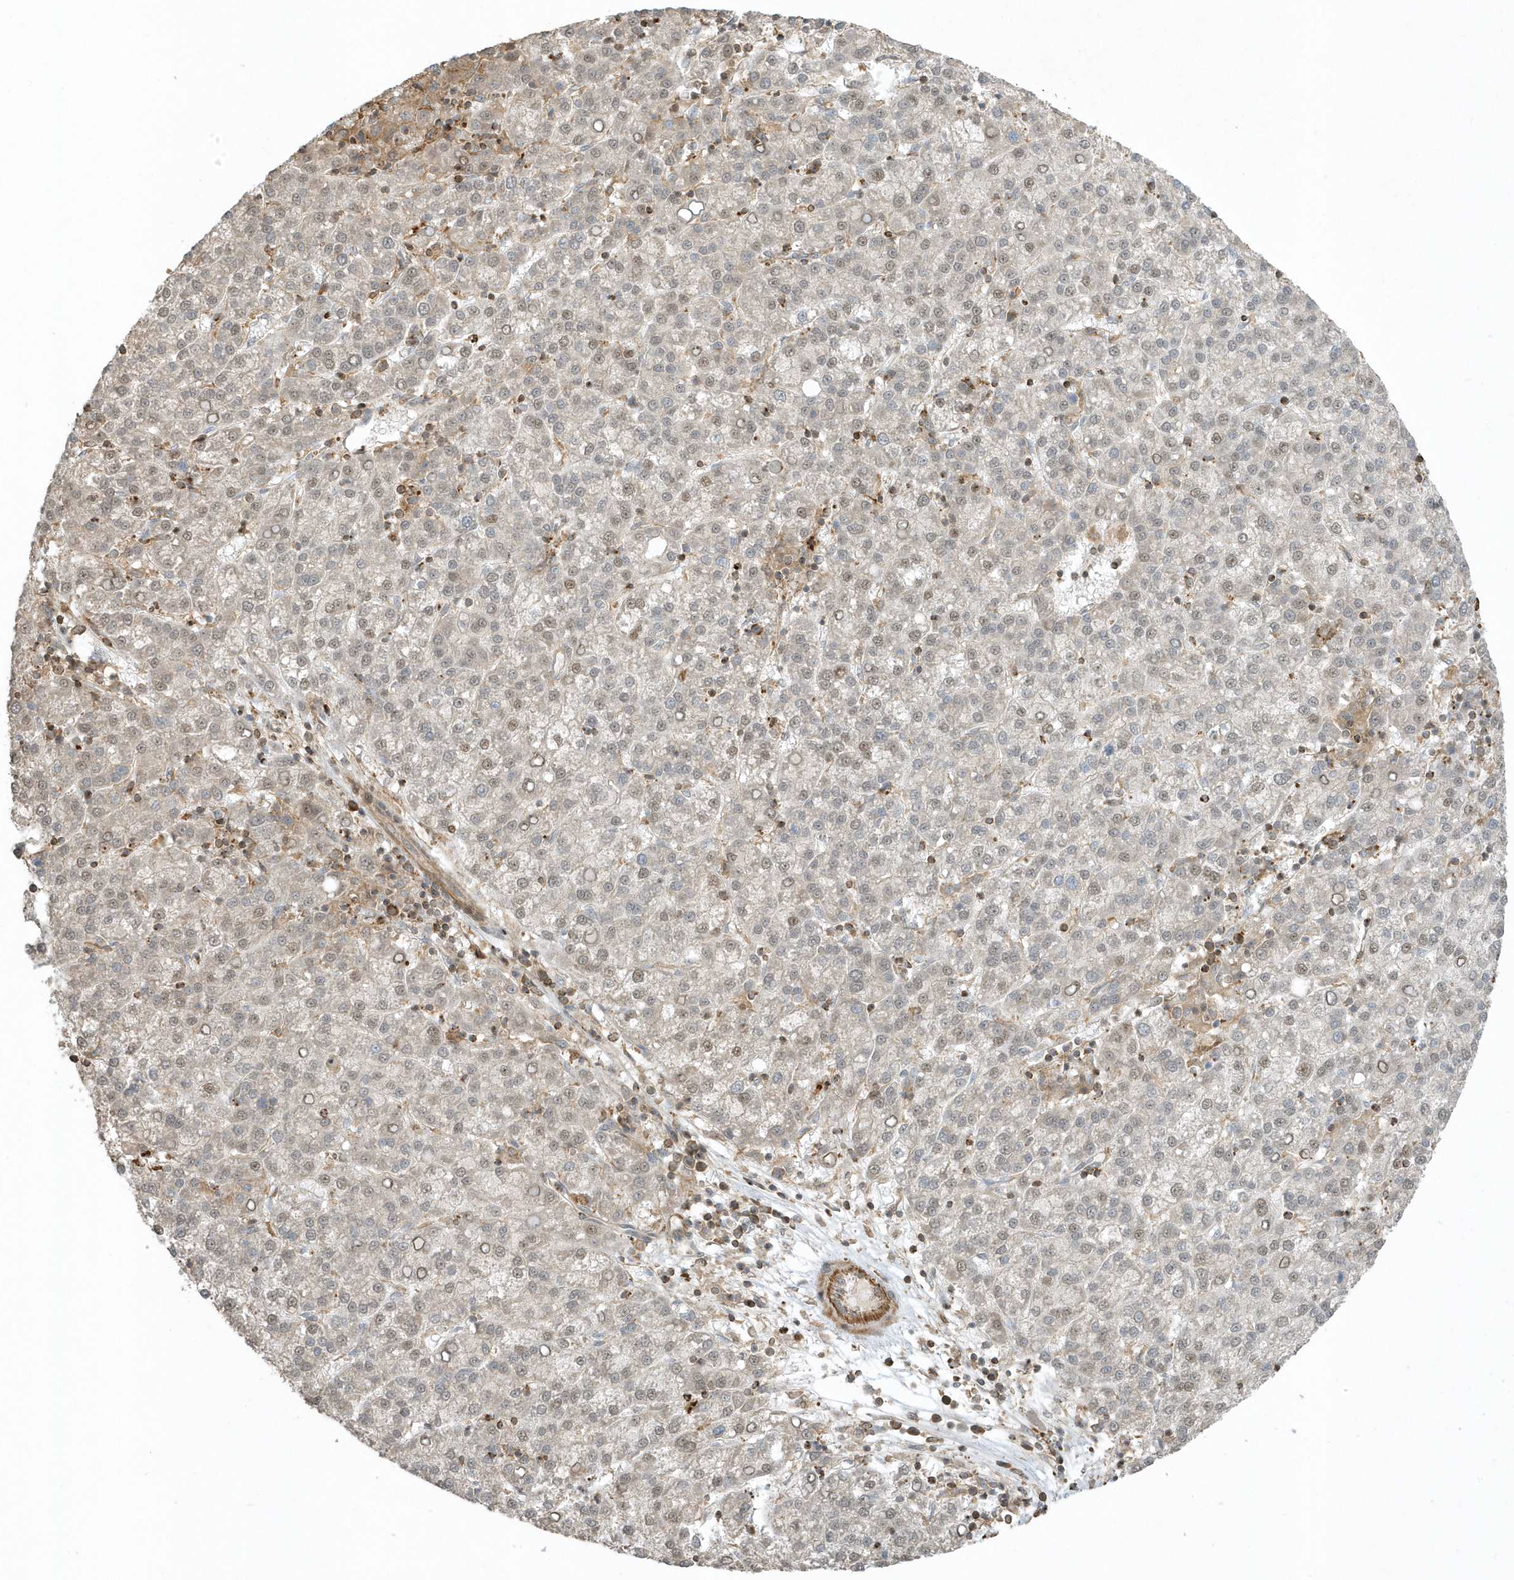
{"staining": {"intensity": "moderate", "quantity": "25%-75%", "location": "nuclear"}, "tissue": "liver cancer", "cell_type": "Tumor cells", "image_type": "cancer", "snomed": [{"axis": "morphology", "description": "Carcinoma, Hepatocellular, NOS"}, {"axis": "topography", "description": "Liver"}], "caption": "The immunohistochemical stain highlights moderate nuclear staining in tumor cells of hepatocellular carcinoma (liver) tissue.", "gene": "ZBTB8A", "patient": {"sex": "female", "age": 58}}